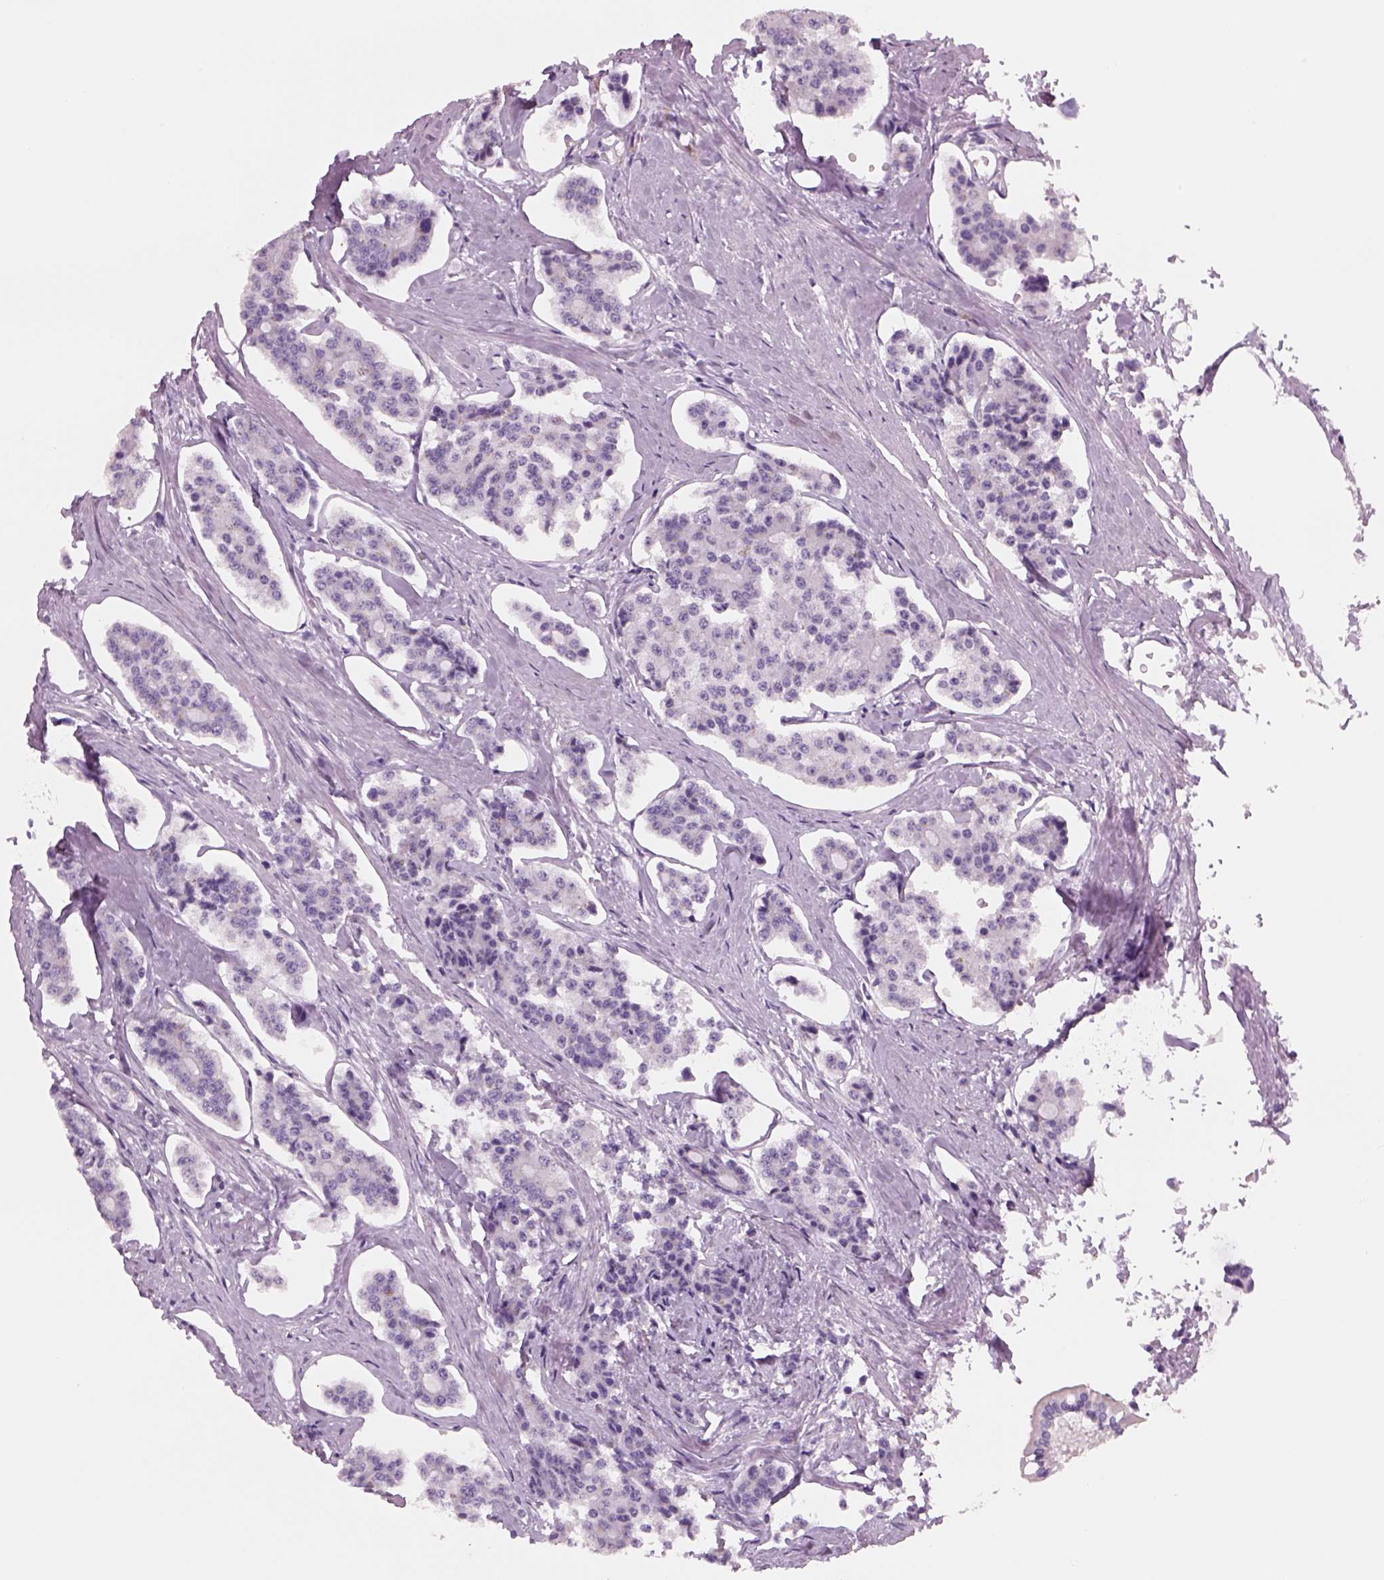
{"staining": {"intensity": "negative", "quantity": "none", "location": "none"}, "tissue": "carcinoid", "cell_type": "Tumor cells", "image_type": "cancer", "snomed": [{"axis": "morphology", "description": "Carcinoid, malignant, NOS"}, {"axis": "topography", "description": "Small intestine"}], "caption": "A histopathology image of malignant carcinoid stained for a protein shows no brown staining in tumor cells. (DAB (3,3'-diaminobenzidine) immunohistochemistry visualized using brightfield microscopy, high magnification).", "gene": "RHO", "patient": {"sex": "female", "age": 65}}